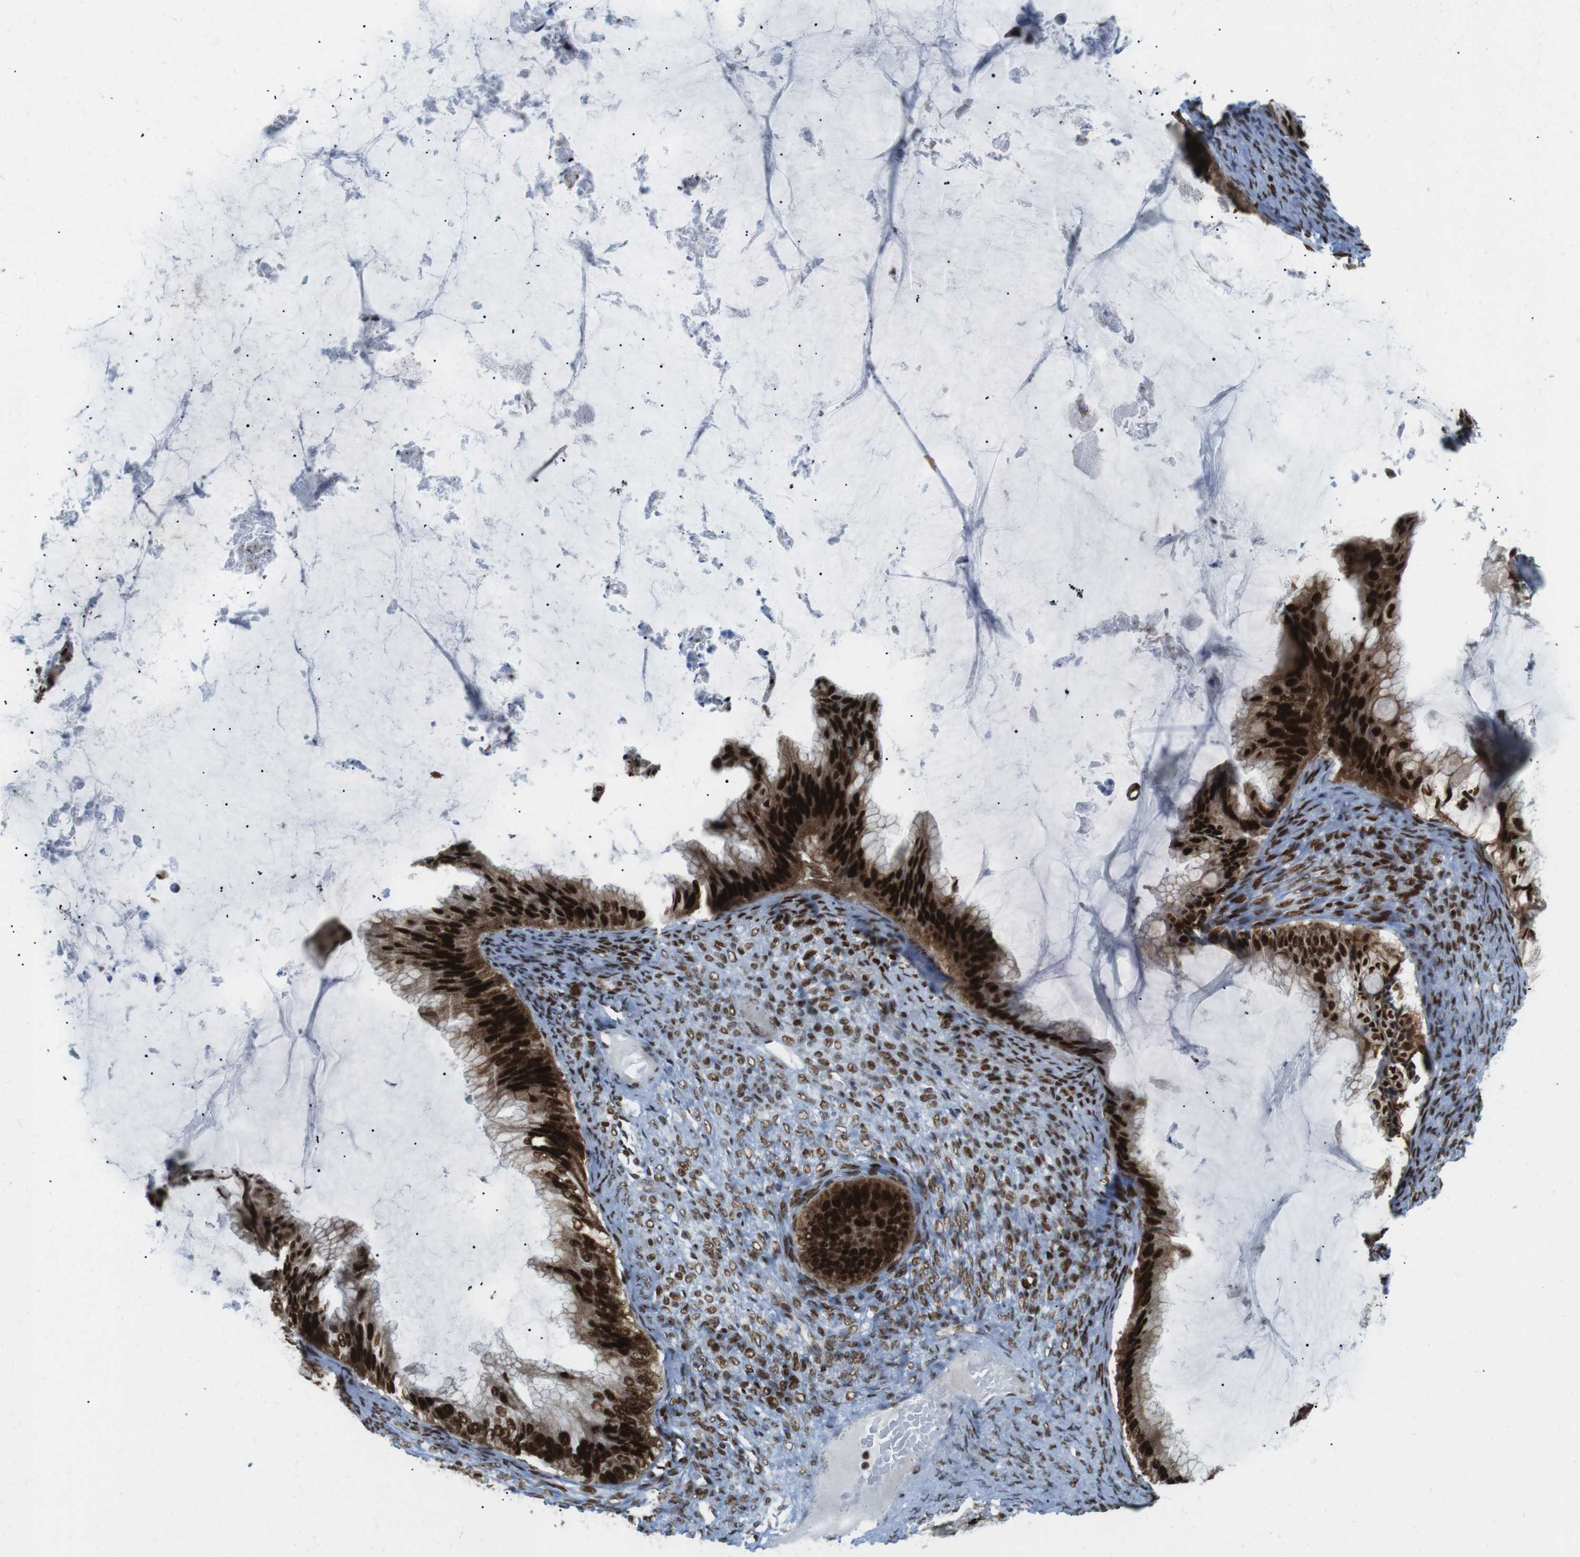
{"staining": {"intensity": "strong", "quantity": ">75%", "location": "nuclear"}, "tissue": "ovarian cancer", "cell_type": "Tumor cells", "image_type": "cancer", "snomed": [{"axis": "morphology", "description": "Cystadenocarcinoma, mucinous, NOS"}, {"axis": "topography", "description": "Ovary"}], "caption": "High-magnification brightfield microscopy of mucinous cystadenocarcinoma (ovarian) stained with DAB (3,3'-diaminobenzidine) (brown) and counterstained with hematoxylin (blue). tumor cells exhibit strong nuclear staining is appreciated in about>75% of cells.", "gene": "ARID1A", "patient": {"sex": "female", "age": 61}}